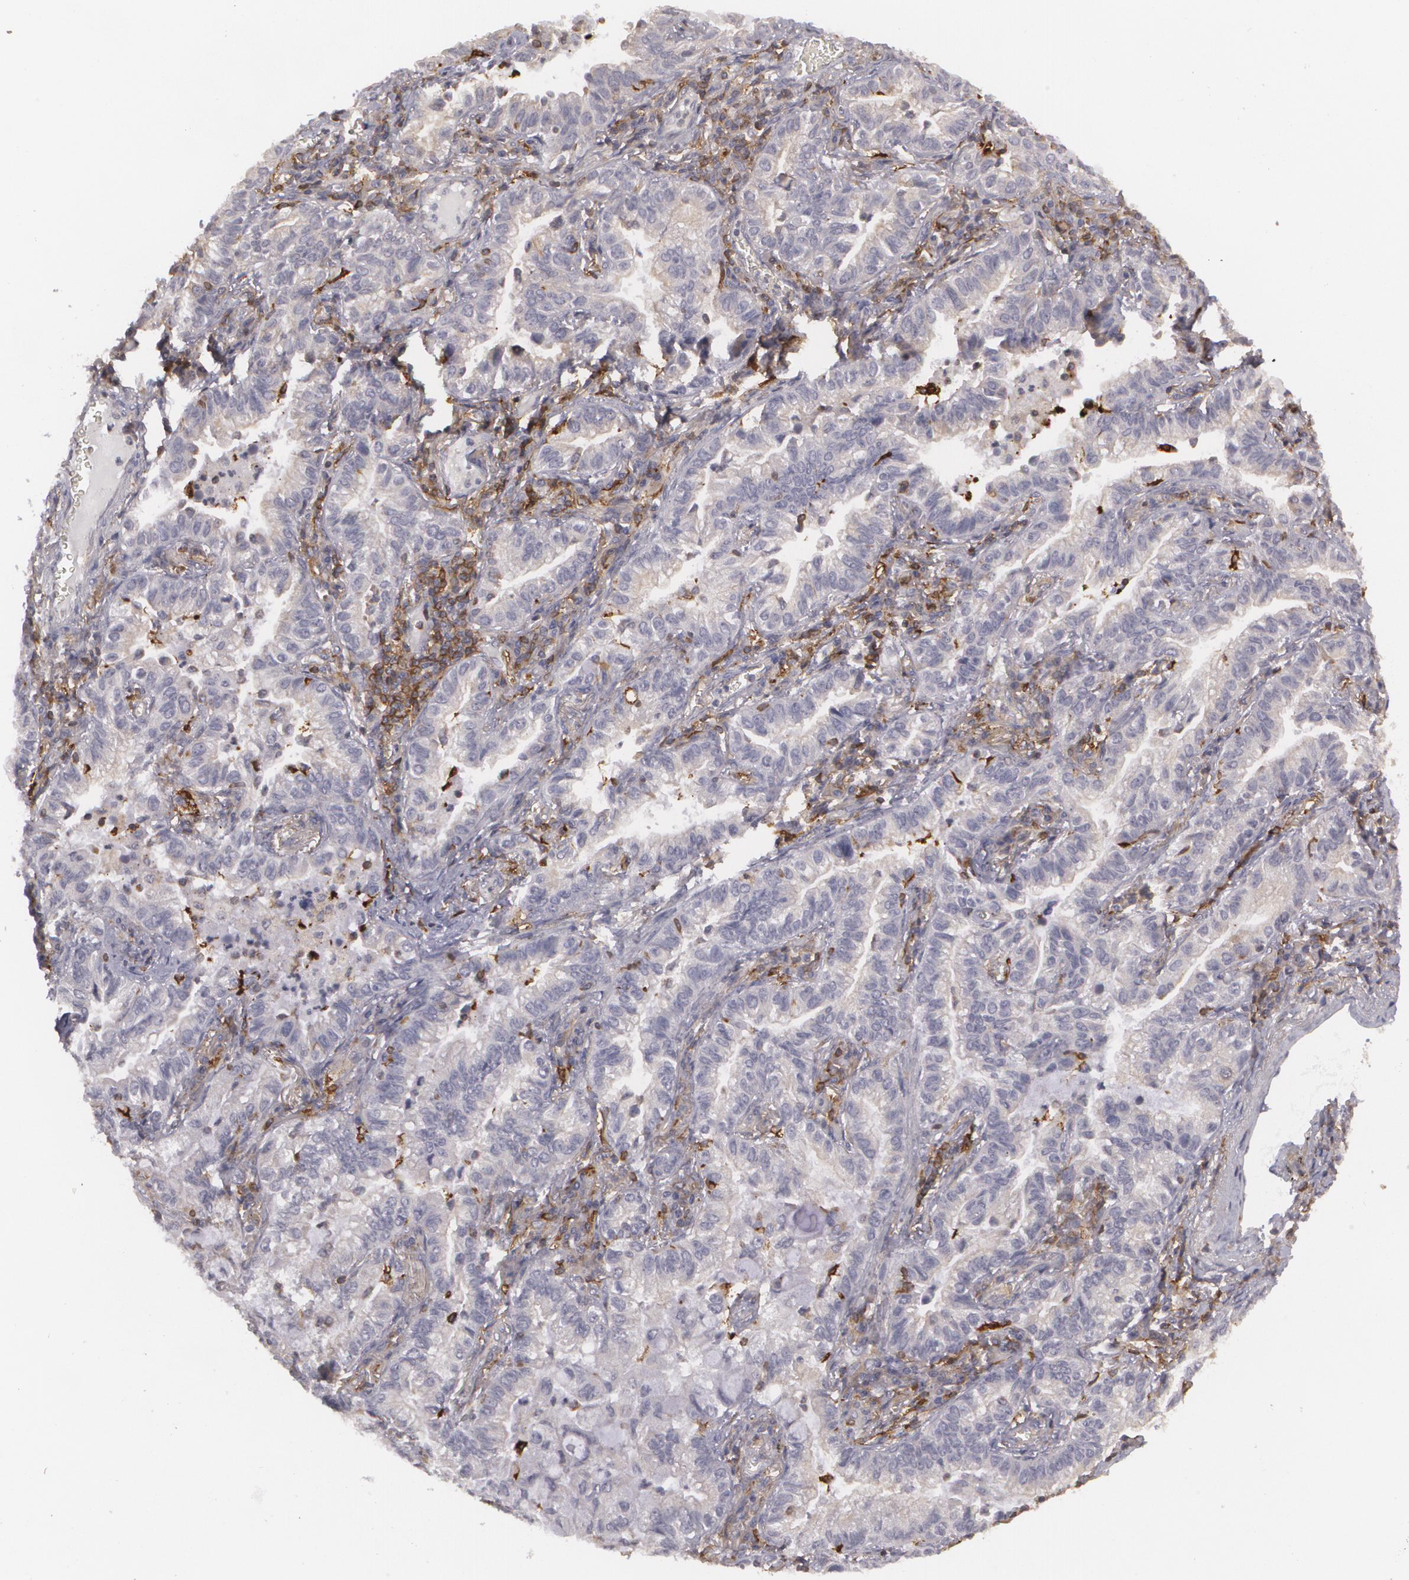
{"staining": {"intensity": "moderate", "quantity": "25%-75%", "location": "cytoplasmic/membranous"}, "tissue": "lung cancer", "cell_type": "Tumor cells", "image_type": "cancer", "snomed": [{"axis": "morphology", "description": "Adenocarcinoma, NOS"}, {"axis": "topography", "description": "Lung"}], "caption": "Lung cancer was stained to show a protein in brown. There is medium levels of moderate cytoplasmic/membranous staining in about 25%-75% of tumor cells. (brown staining indicates protein expression, while blue staining denotes nuclei).", "gene": "BIN1", "patient": {"sex": "female", "age": 50}}